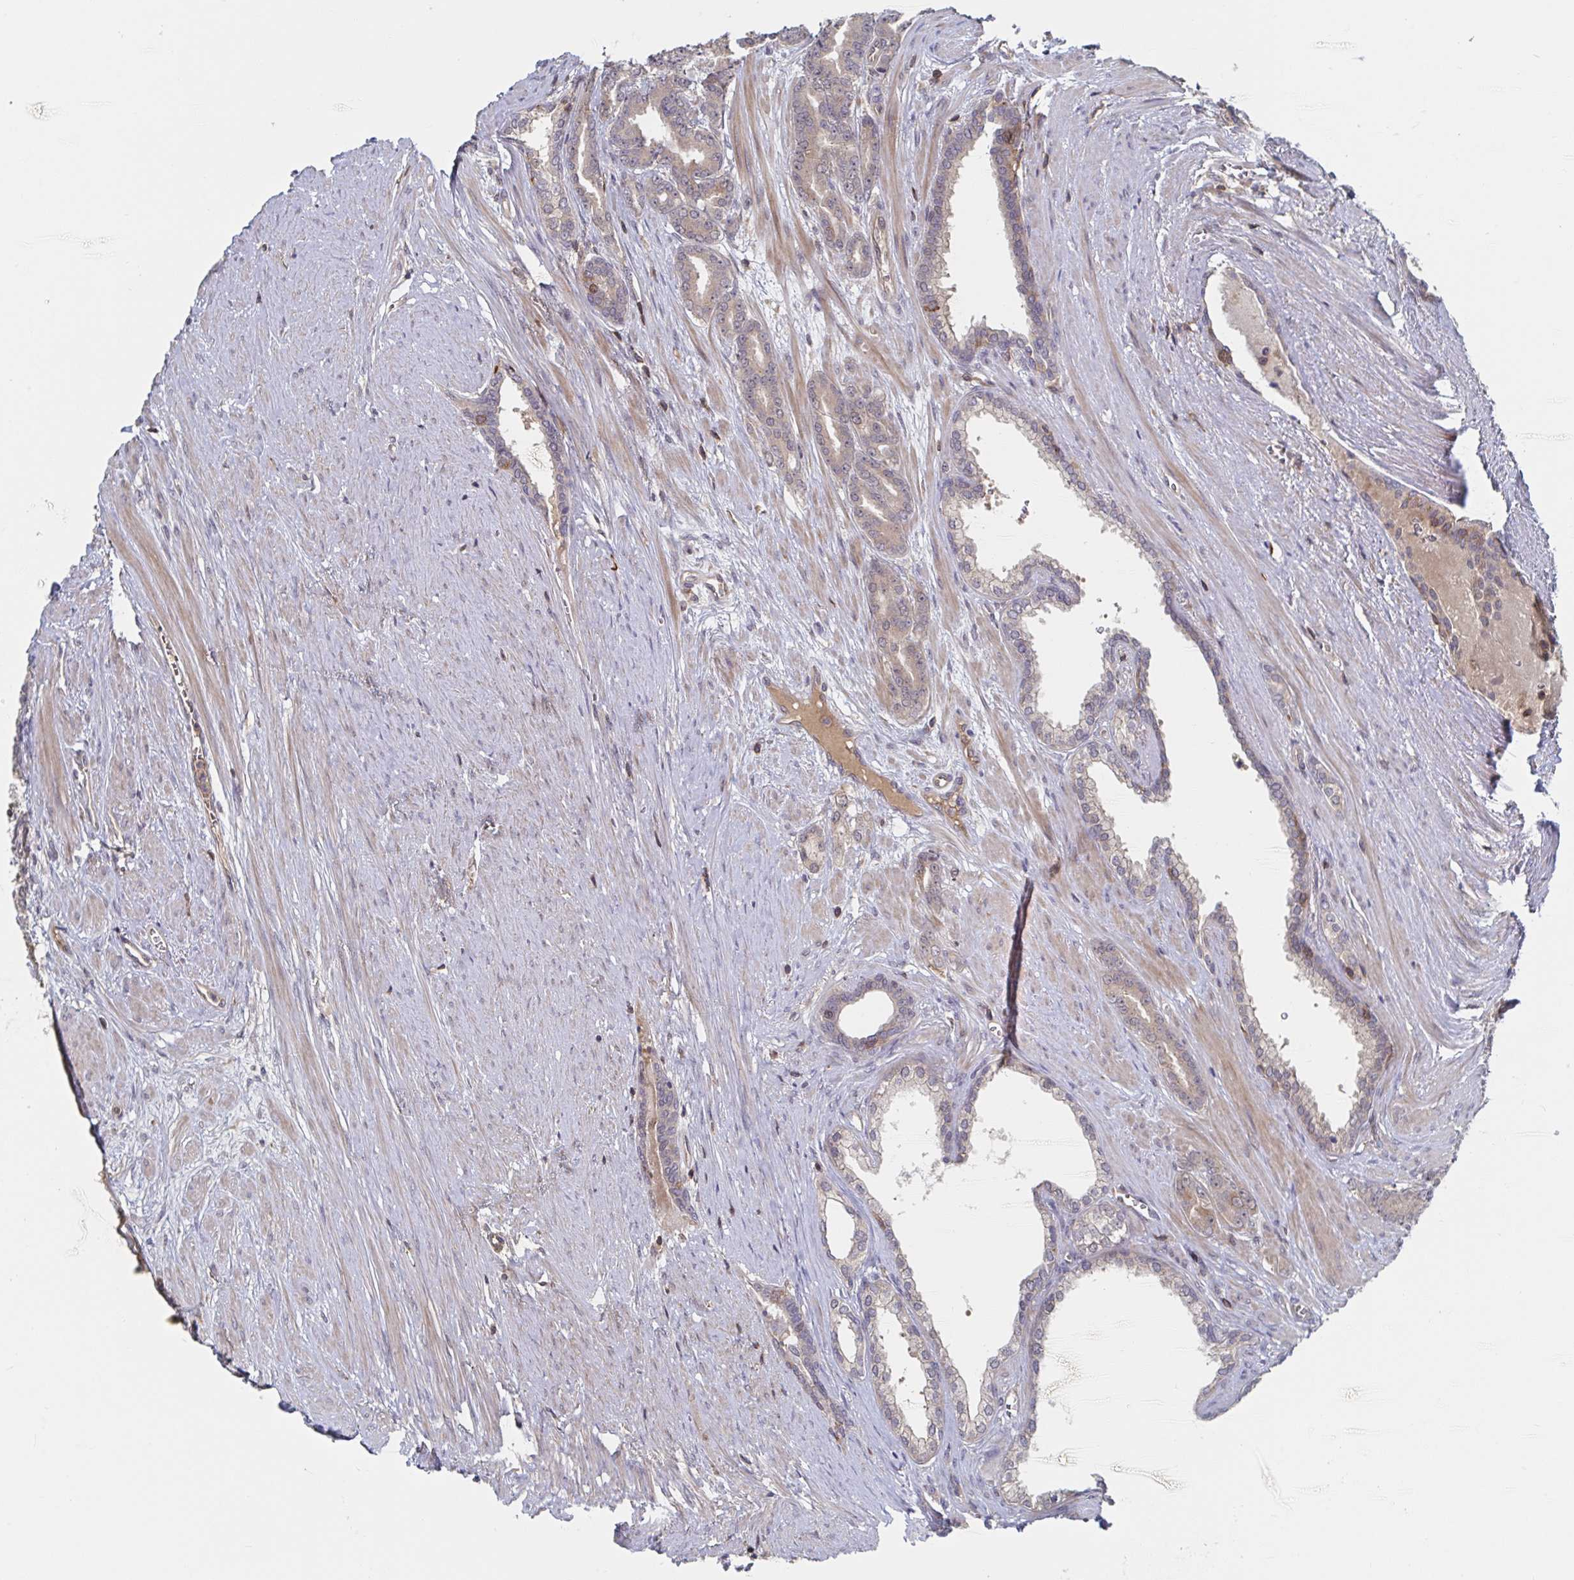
{"staining": {"intensity": "weak", "quantity": ">75%", "location": "cytoplasmic/membranous"}, "tissue": "prostate cancer", "cell_type": "Tumor cells", "image_type": "cancer", "snomed": [{"axis": "morphology", "description": "Adenocarcinoma, High grade"}, {"axis": "topography", "description": "Prostate"}], "caption": "A brown stain shows weak cytoplasmic/membranous staining of a protein in high-grade adenocarcinoma (prostate) tumor cells. Immunohistochemistry stains the protein in brown and the nuclei are stained blue.", "gene": "DHRS12", "patient": {"sex": "male", "age": 60}}